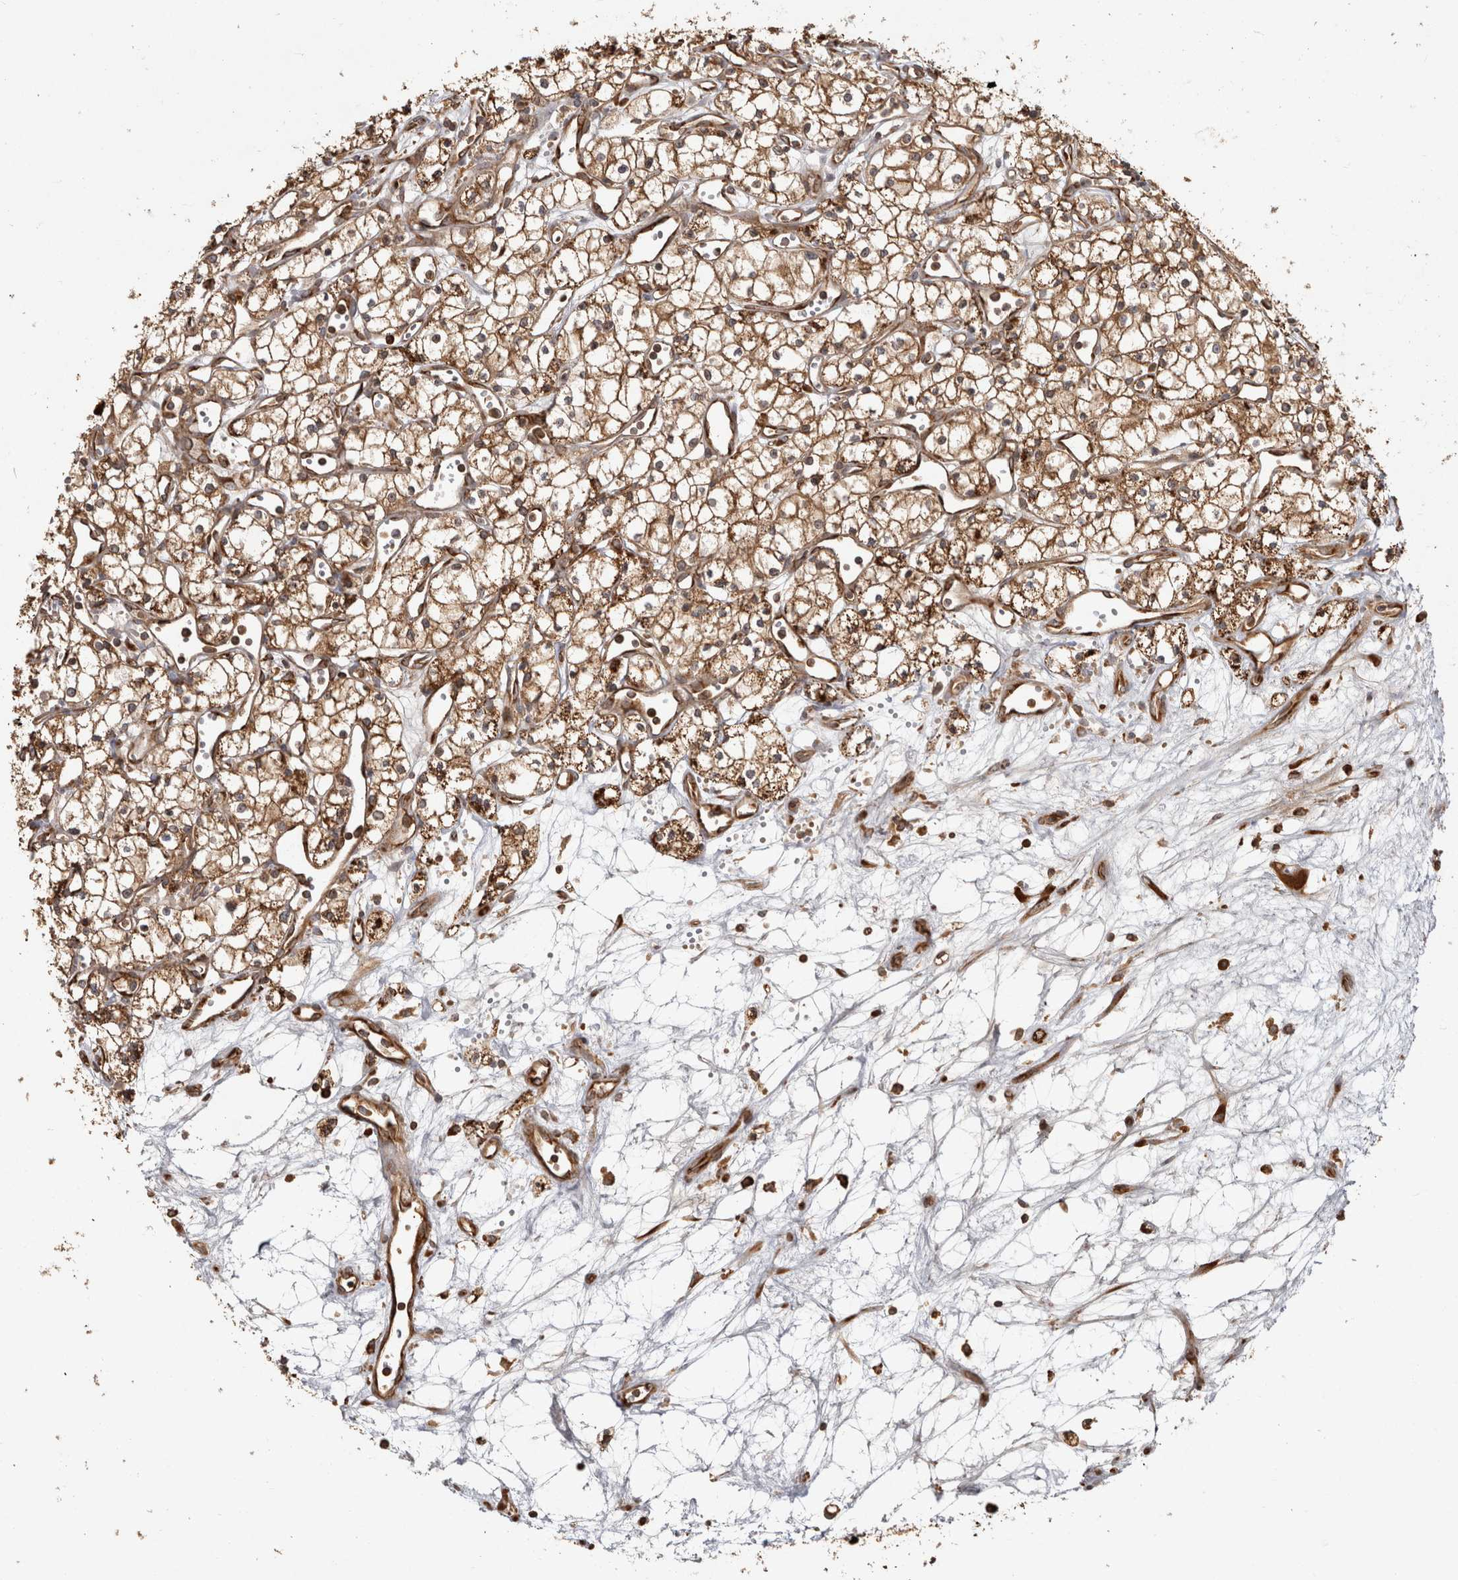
{"staining": {"intensity": "strong", "quantity": ">75%", "location": "cytoplasmic/membranous"}, "tissue": "renal cancer", "cell_type": "Tumor cells", "image_type": "cancer", "snomed": [{"axis": "morphology", "description": "Adenocarcinoma, NOS"}, {"axis": "topography", "description": "Kidney"}], "caption": "This is an image of IHC staining of adenocarcinoma (renal), which shows strong expression in the cytoplasmic/membranous of tumor cells.", "gene": "CAMSAP2", "patient": {"sex": "male", "age": 59}}